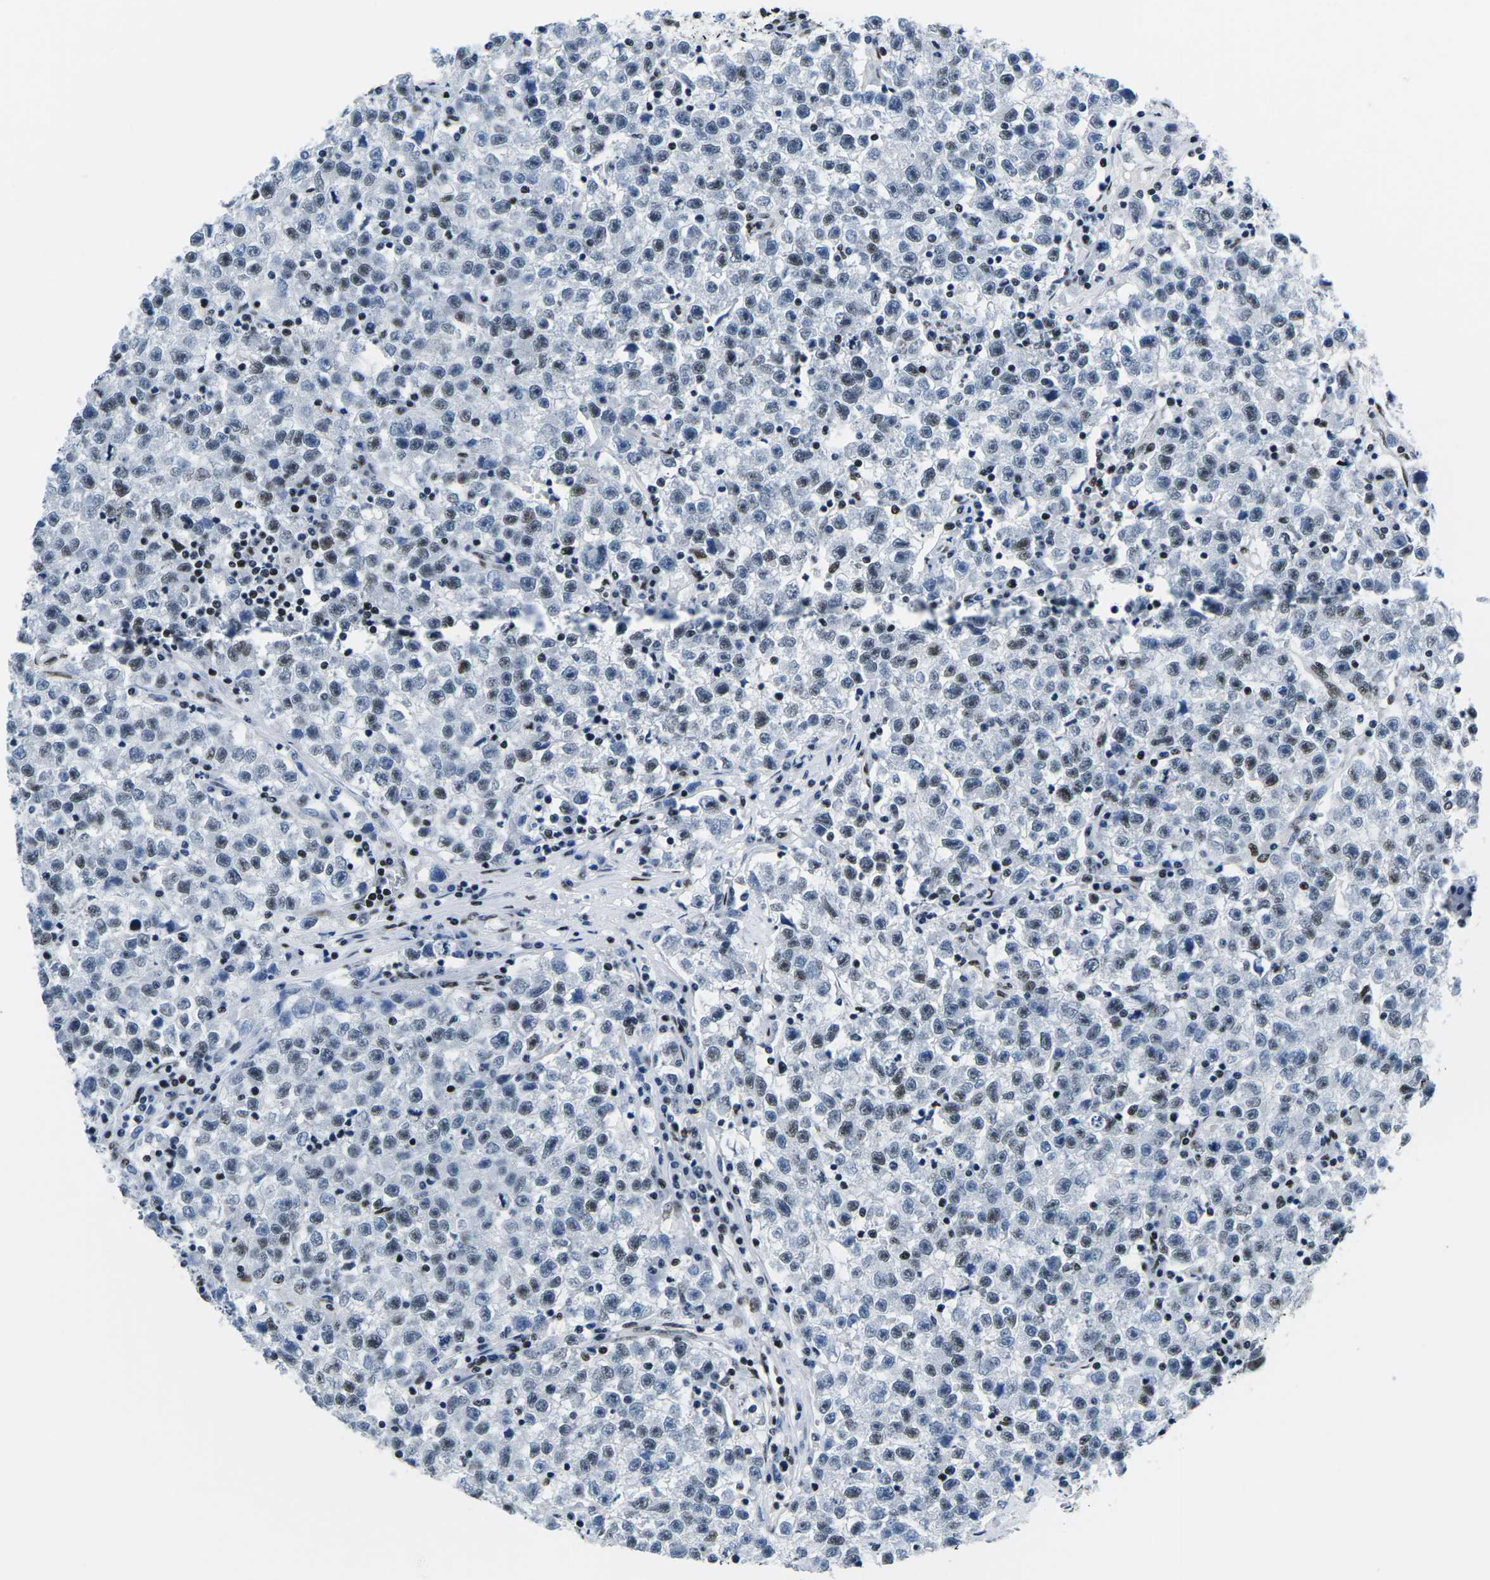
{"staining": {"intensity": "weak", "quantity": "25%-75%", "location": "nuclear"}, "tissue": "testis cancer", "cell_type": "Tumor cells", "image_type": "cancer", "snomed": [{"axis": "morphology", "description": "Seminoma, NOS"}, {"axis": "topography", "description": "Testis"}], "caption": "Immunohistochemistry (IHC) micrograph of neoplastic tissue: testis cancer stained using immunohistochemistry (IHC) demonstrates low levels of weak protein expression localized specifically in the nuclear of tumor cells, appearing as a nuclear brown color.", "gene": "ATF1", "patient": {"sex": "male", "age": 22}}